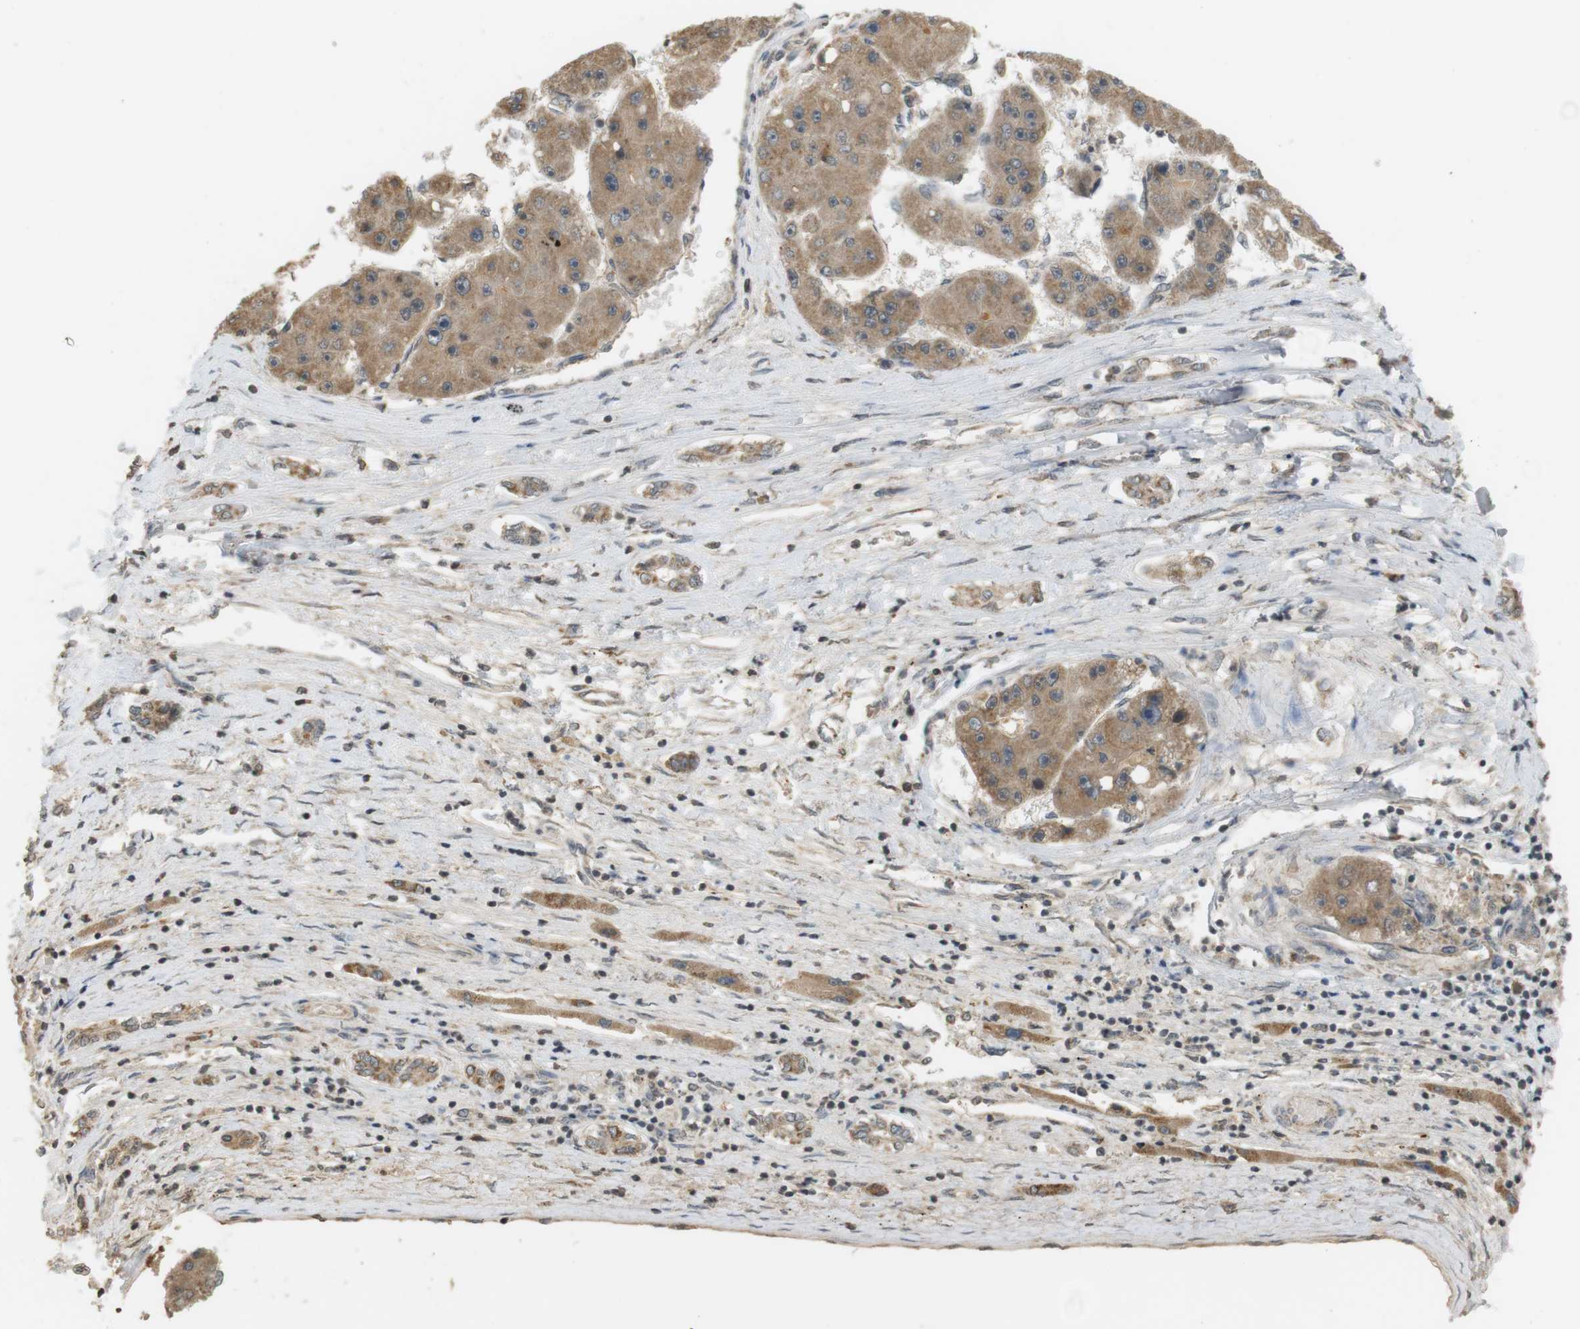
{"staining": {"intensity": "moderate", "quantity": ">75%", "location": "cytoplasmic/membranous"}, "tissue": "liver cancer", "cell_type": "Tumor cells", "image_type": "cancer", "snomed": [{"axis": "morphology", "description": "Carcinoma, Hepatocellular, NOS"}, {"axis": "topography", "description": "Liver"}], "caption": "The micrograph exhibits immunohistochemical staining of hepatocellular carcinoma (liver). There is moderate cytoplasmic/membranous expression is seen in about >75% of tumor cells. (Brightfield microscopy of DAB IHC at high magnification).", "gene": "SRR", "patient": {"sex": "female", "age": 61}}